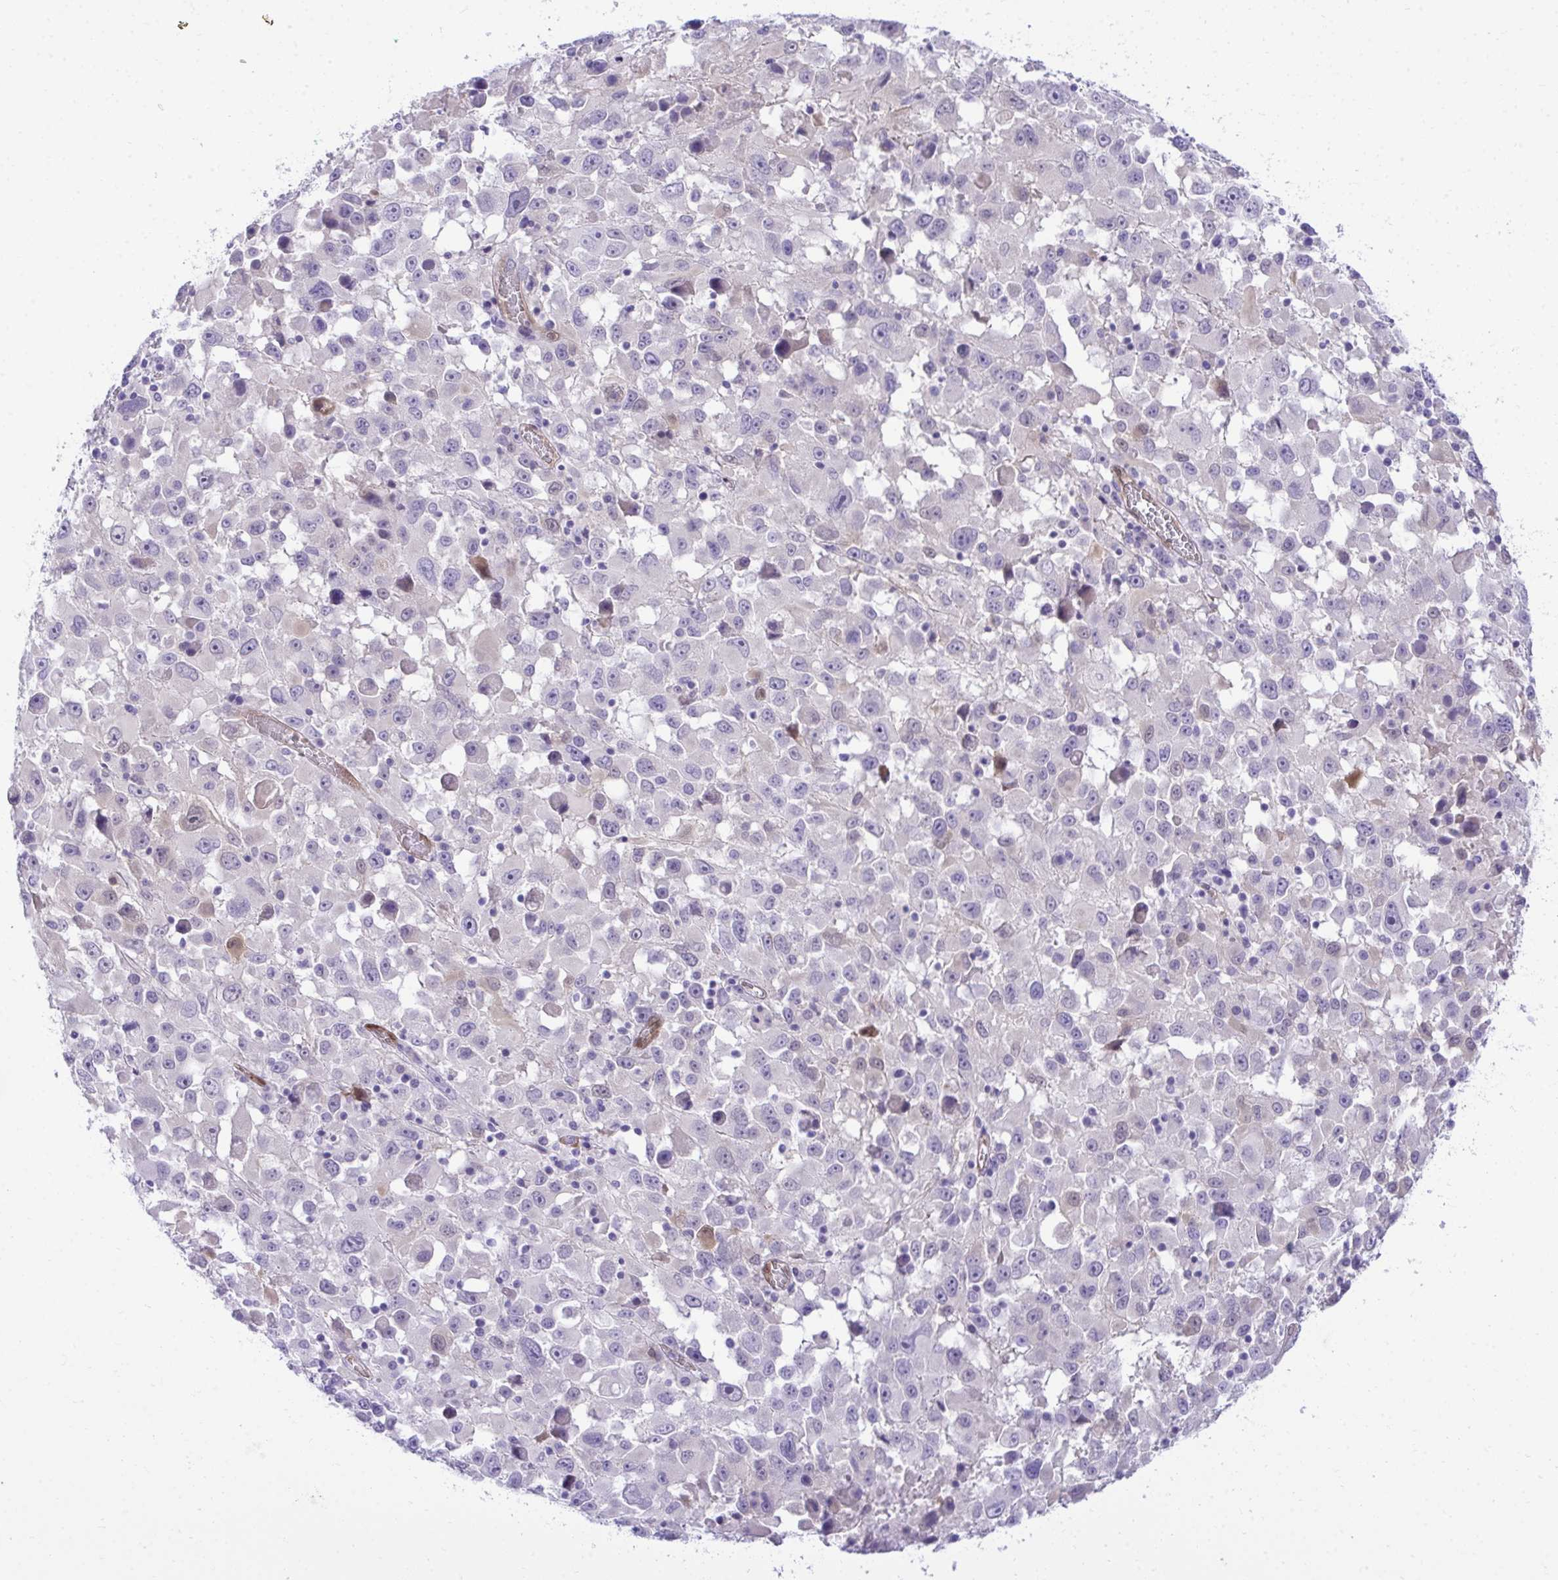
{"staining": {"intensity": "negative", "quantity": "none", "location": "none"}, "tissue": "melanoma", "cell_type": "Tumor cells", "image_type": "cancer", "snomed": [{"axis": "morphology", "description": "Malignant melanoma, Metastatic site"}, {"axis": "topography", "description": "Soft tissue"}], "caption": "High magnification brightfield microscopy of melanoma stained with DAB (brown) and counterstained with hematoxylin (blue): tumor cells show no significant expression.", "gene": "PGM2L1", "patient": {"sex": "male", "age": 50}}